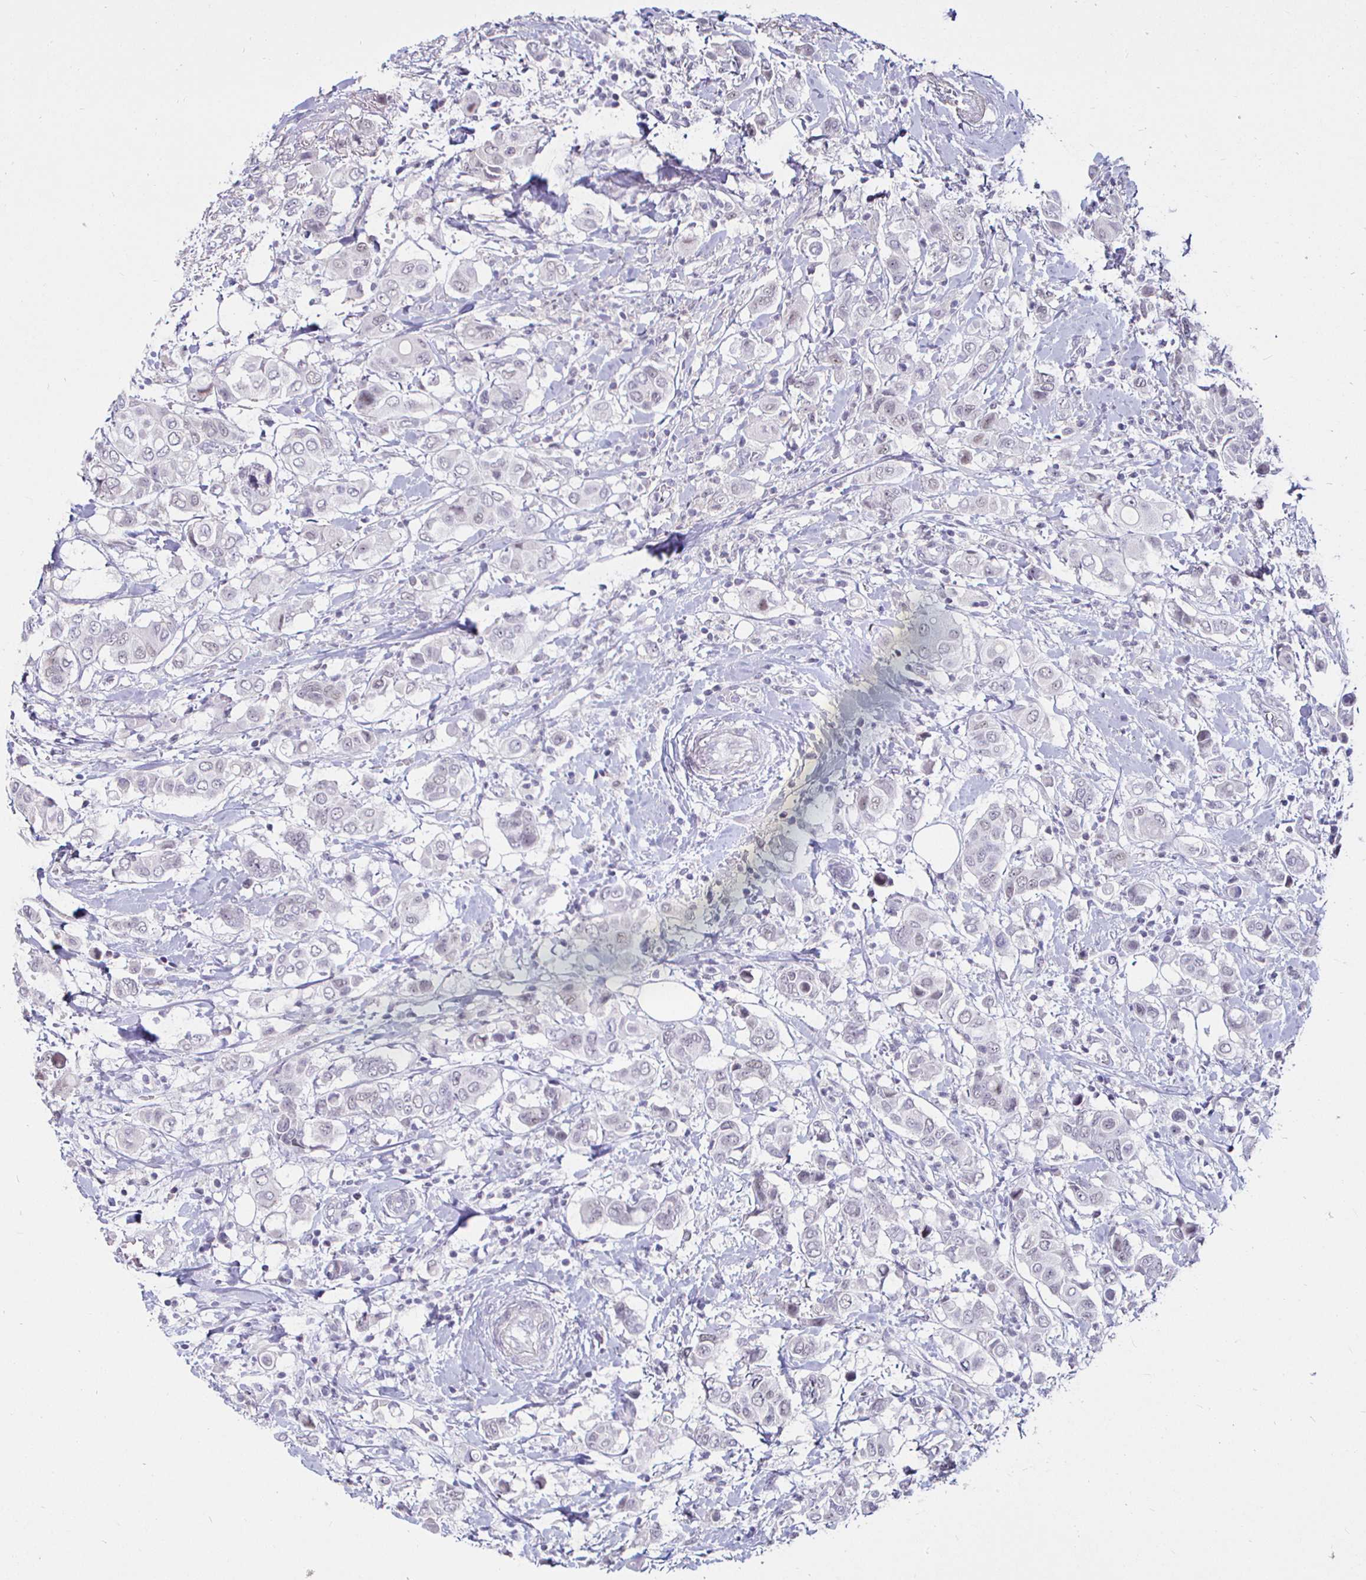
{"staining": {"intensity": "negative", "quantity": "none", "location": "none"}, "tissue": "breast cancer", "cell_type": "Tumor cells", "image_type": "cancer", "snomed": [{"axis": "morphology", "description": "Lobular carcinoma"}, {"axis": "topography", "description": "Breast"}], "caption": "The histopathology image reveals no significant expression in tumor cells of lobular carcinoma (breast). (DAB (3,3'-diaminobenzidine) immunohistochemistry, high magnification).", "gene": "MLH1", "patient": {"sex": "female", "age": 51}}